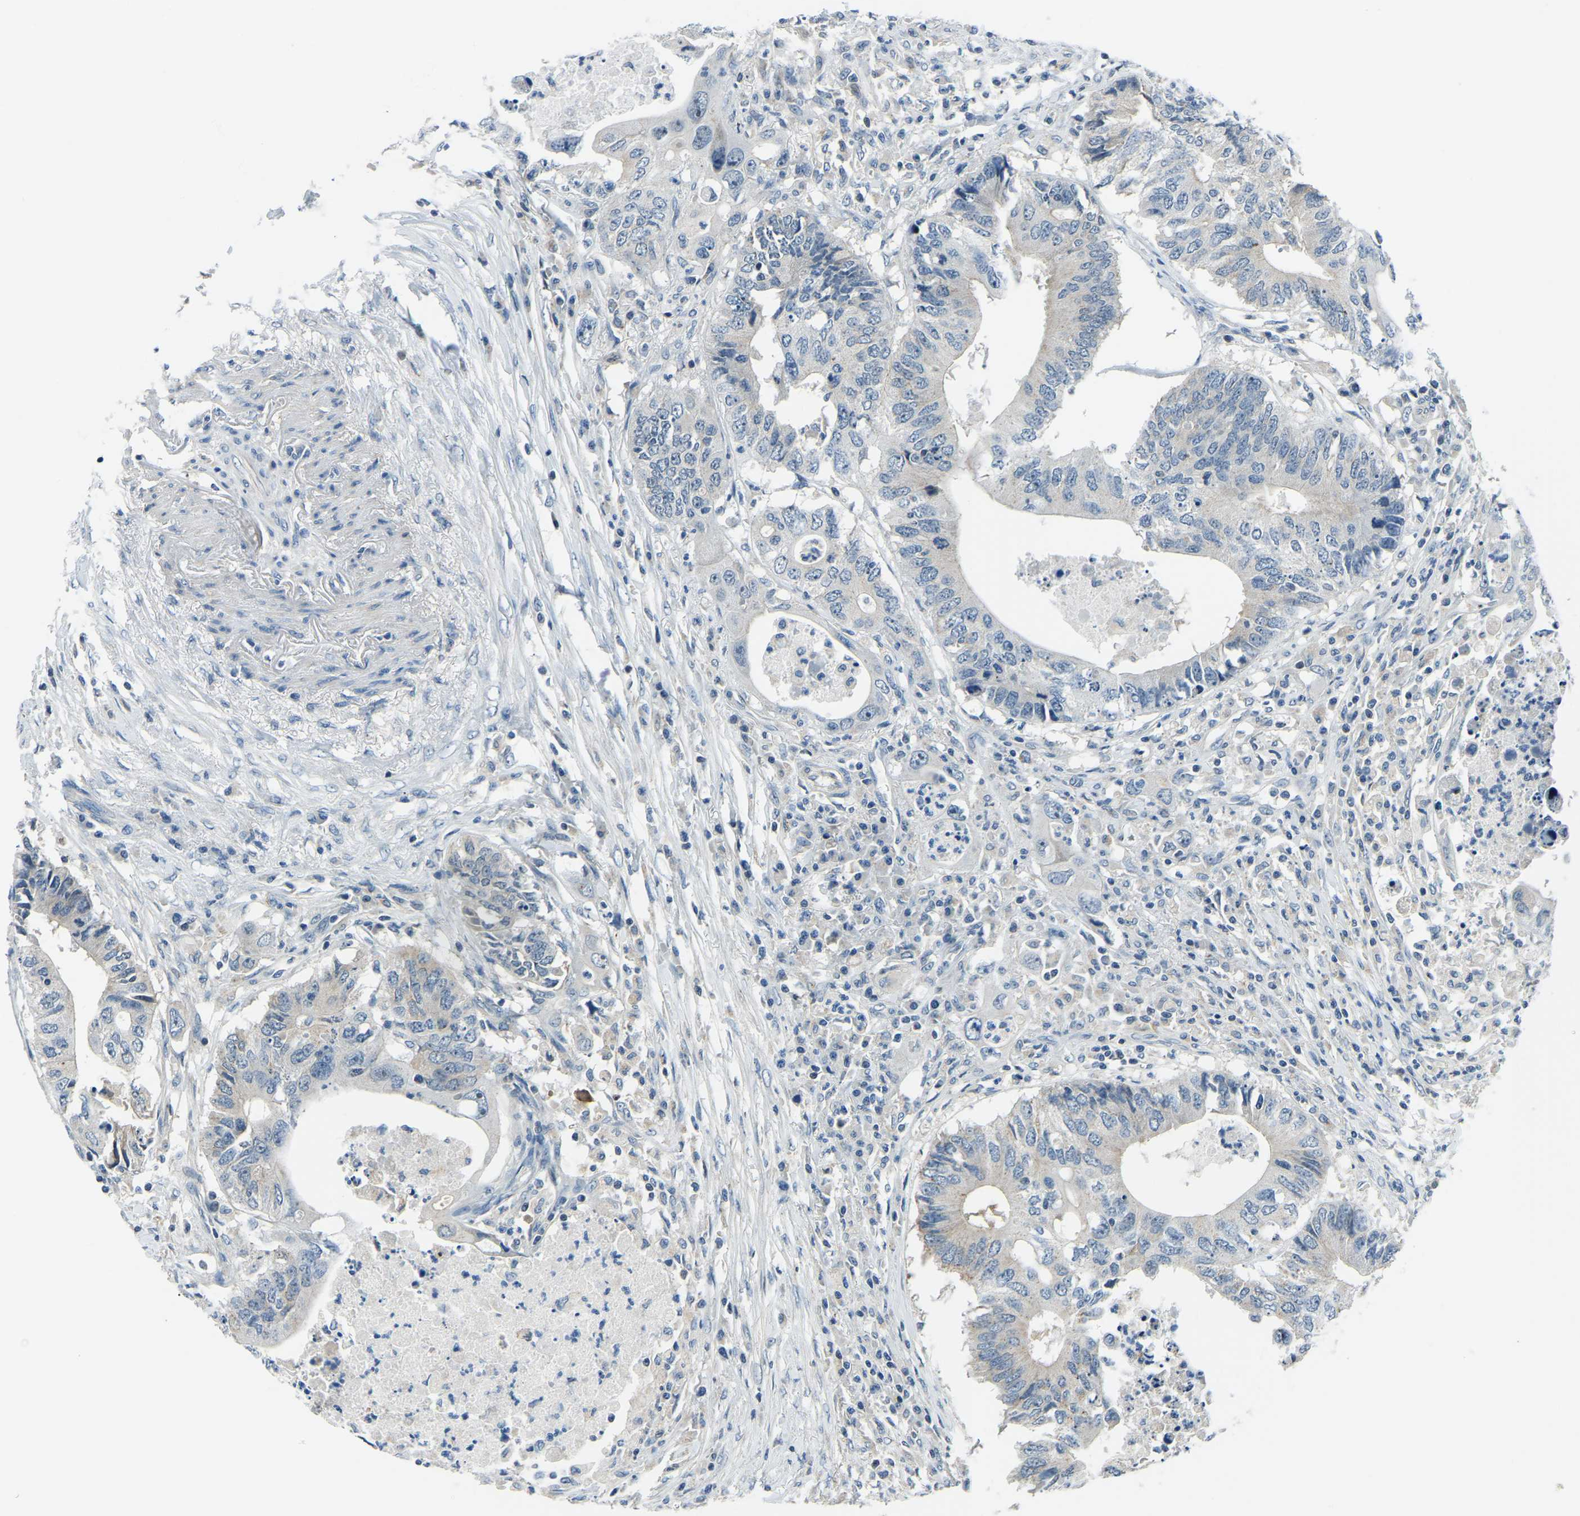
{"staining": {"intensity": "negative", "quantity": "none", "location": "none"}, "tissue": "colorectal cancer", "cell_type": "Tumor cells", "image_type": "cancer", "snomed": [{"axis": "morphology", "description": "Adenocarcinoma, NOS"}, {"axis": "topography", "description": "Colon"}], "caption": "A micrograph of colorectal cancer (adenocarcinoma) stained for a protein reveals no brown staining in tumor cells.", "gene": "RRP1", "patient": {"sex": "male", "age": 71}}